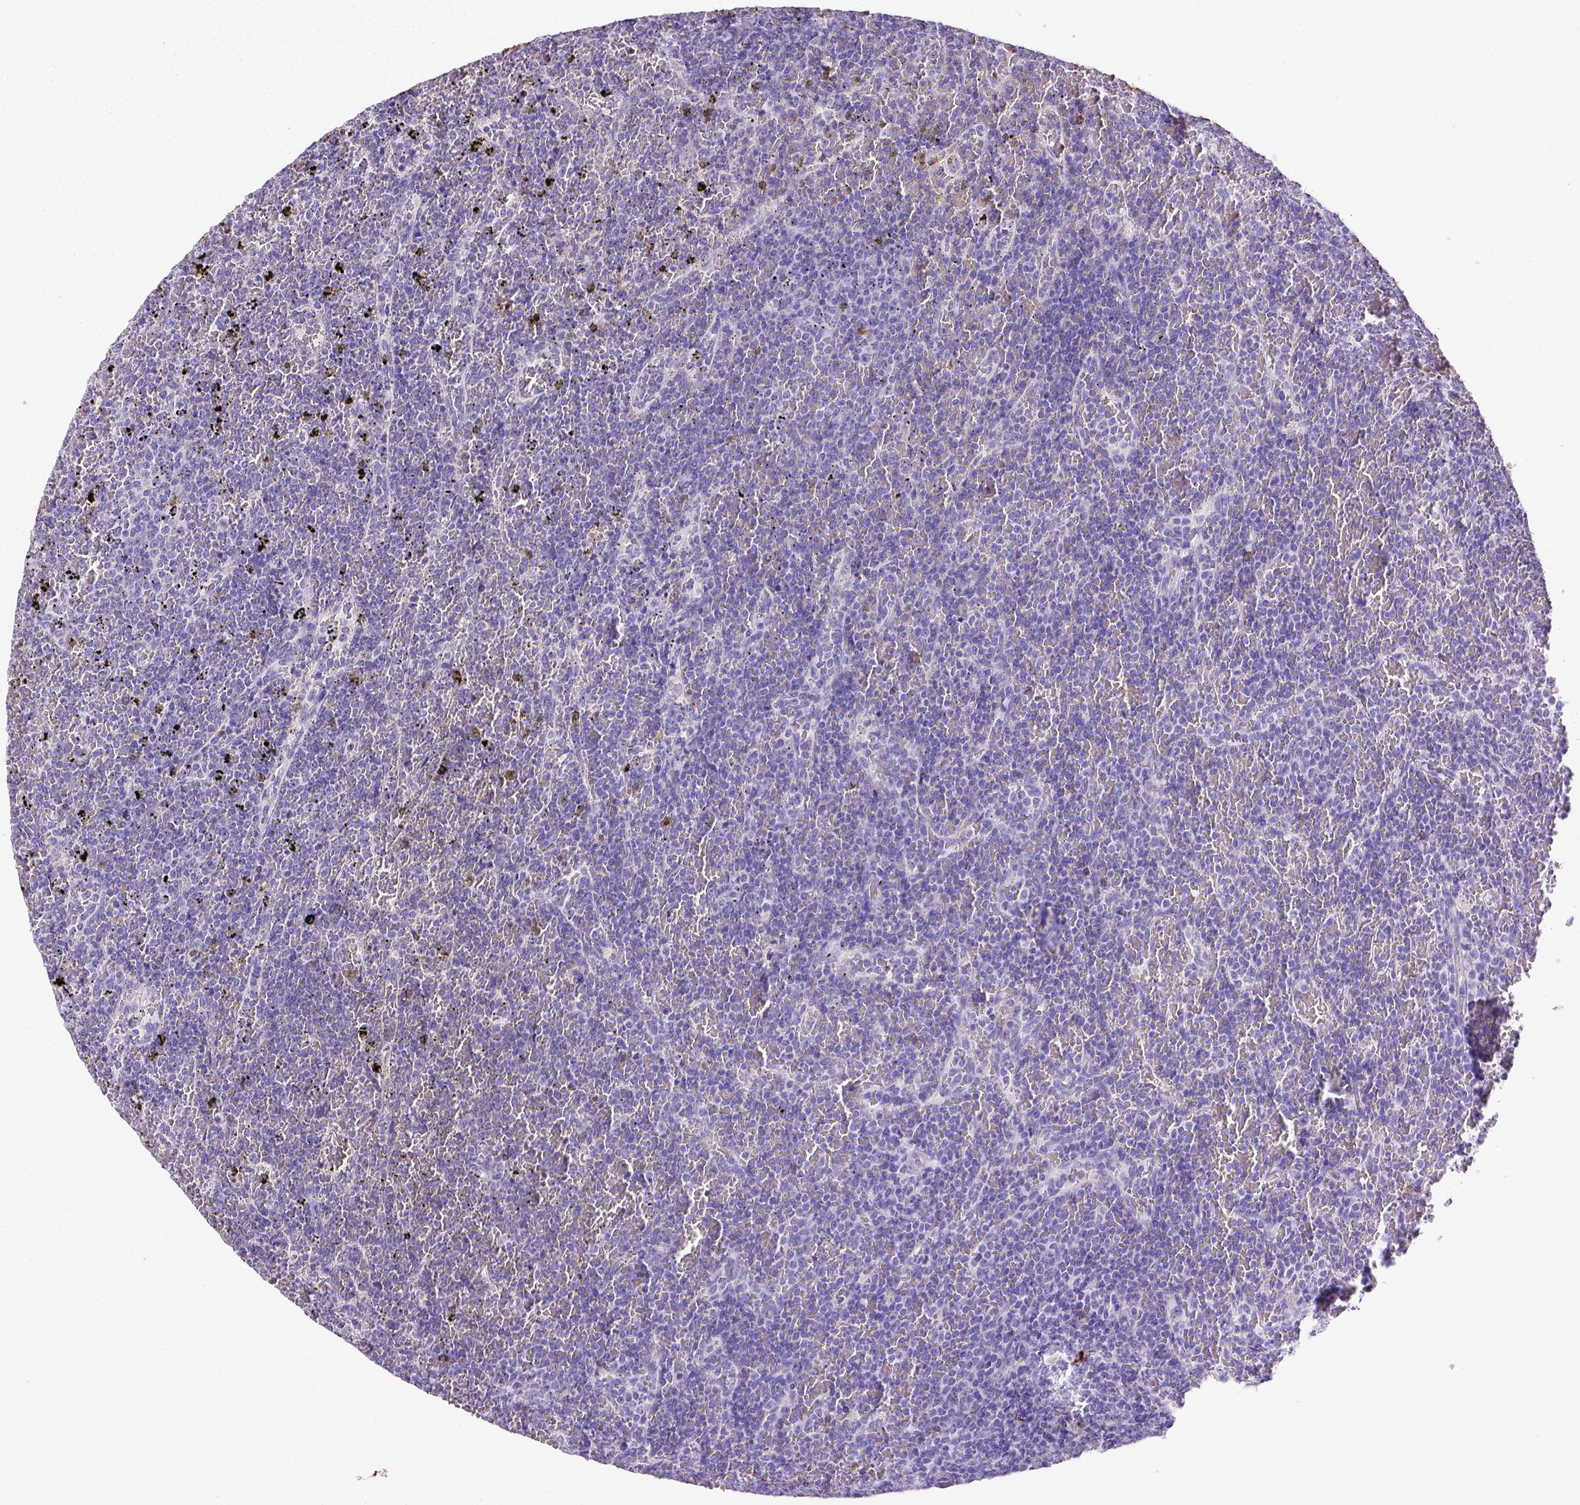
{"staining": {"intensity": "negative", "quantity": "none", "location": "none"}, "tissue": "lymphoma", "cell_type": "Tumor cells", "image_type": "cancer", "snomed": [{"axis": "morphology", "description": "Malignant lymphoma, non-Hodgkin's type, Low grade"}, {"axis": "topography", "description": "Spleen"}], "caption": "This is an immunohistochemistry (IHC) micrograph of human lymphoma. There is no positivity in tumor cells.", "gene": "B3GAT1", "patient": {"sex": "female", "age": 77}}